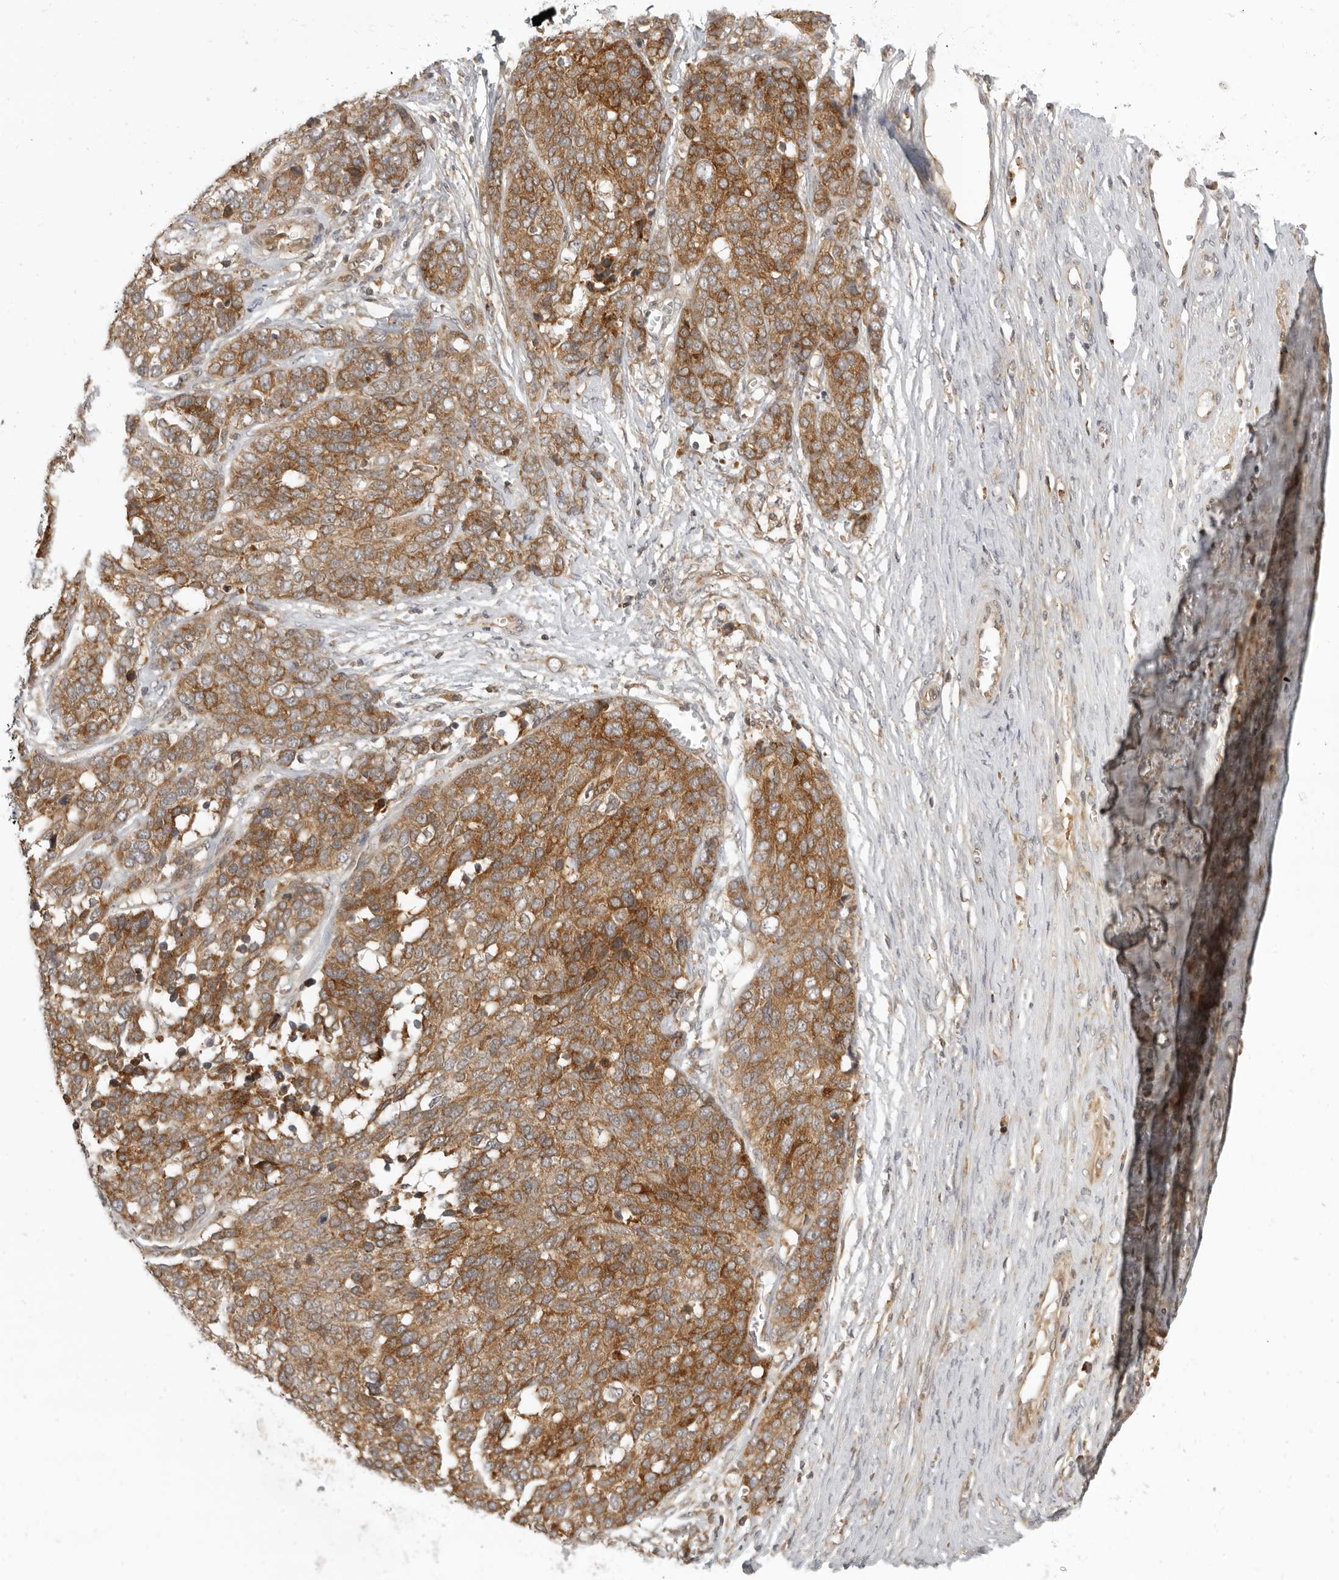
{"staining": {"intensity": "moderate", "quantity": ">75%", "location": "cytoplasmic/membranous"}, "tissue": "ovarian cancer", "cell_type": "Tumor cells", "image_type": "cancer", "snomed": [{"axis": "morphology", "description": "Cystadenocarcinoma, serous, NOS"}, {"axis": "topography", "description": "Ovary"}], "caption": "A photomicrograph of human serous cystadenocarcinoma (ovarian) stained for a protein exhibits moderate cytoplasmic/membranous brown staining in tumor cells. The protein of interest is stained brown, and the nuclei are stained in blue (DAB IHC with brightfield microscopy, high magnification).", "gene": "PRRC2A", "patient": {"sex": "female", "age": 44}}